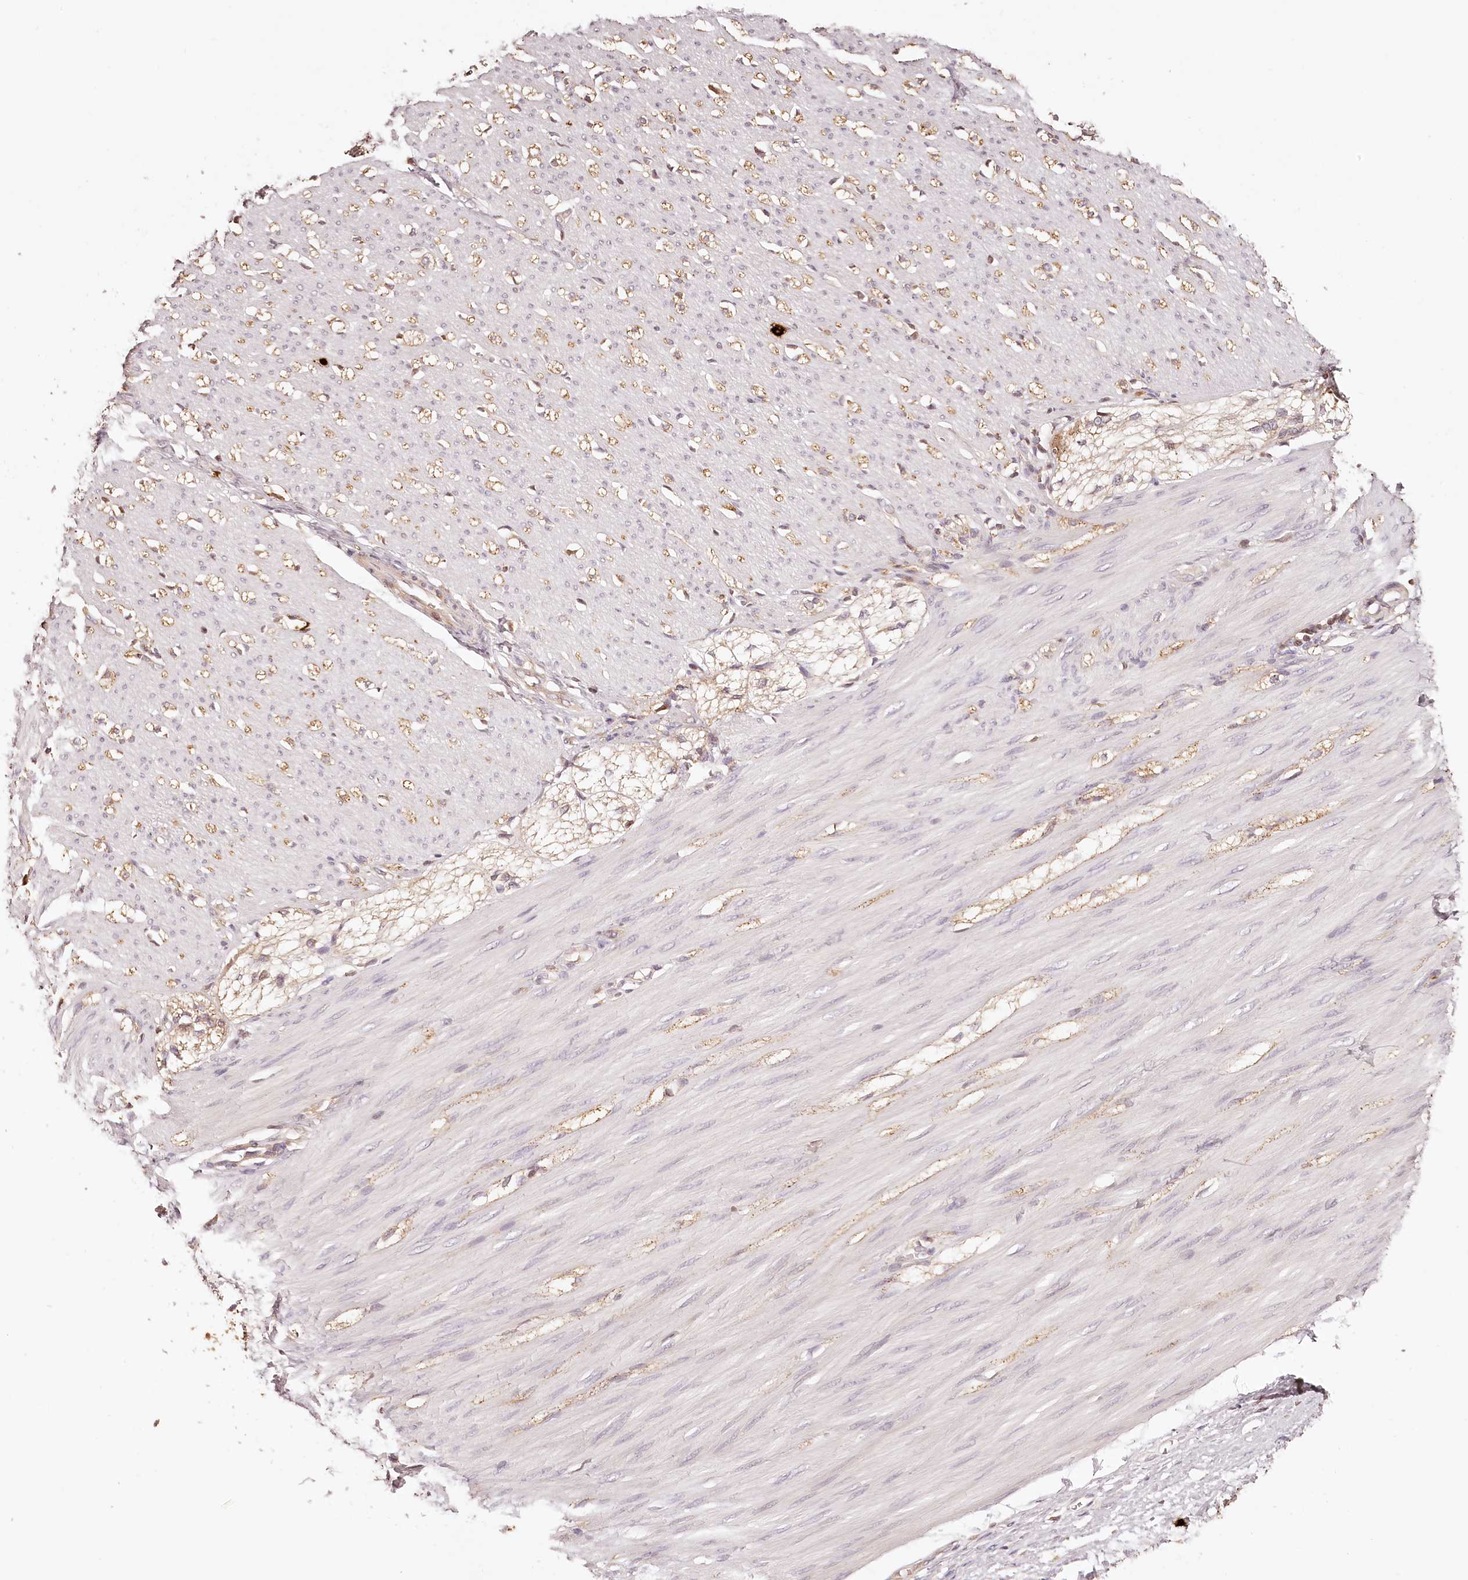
{"staining": {"intensity": "negative", "quantity": "none", "location": "none"}, "tissue": "smooth muscle", "cell_type": "Smooth muscle cells", "image_type": "normal", "snomed": [{"axis": "morphology", "description": "Normal tissue, NOS"}, {"axis": "morphology", "description": "Adenocarcinoma, NOS"}, {"axis": "topography", "description": "Colon"}, {"axis": "topography", "description": "Peripheral nerve tissue"}], "caption": "Immunohistochemistry (IHC) micrograph of normal smooth muscle: human smooth muscle stained with DAB displays no significant protein expression in smooth muscle cells.", "gene": "SYNGR1", "patient": {"sex": "male", "age": 14}}